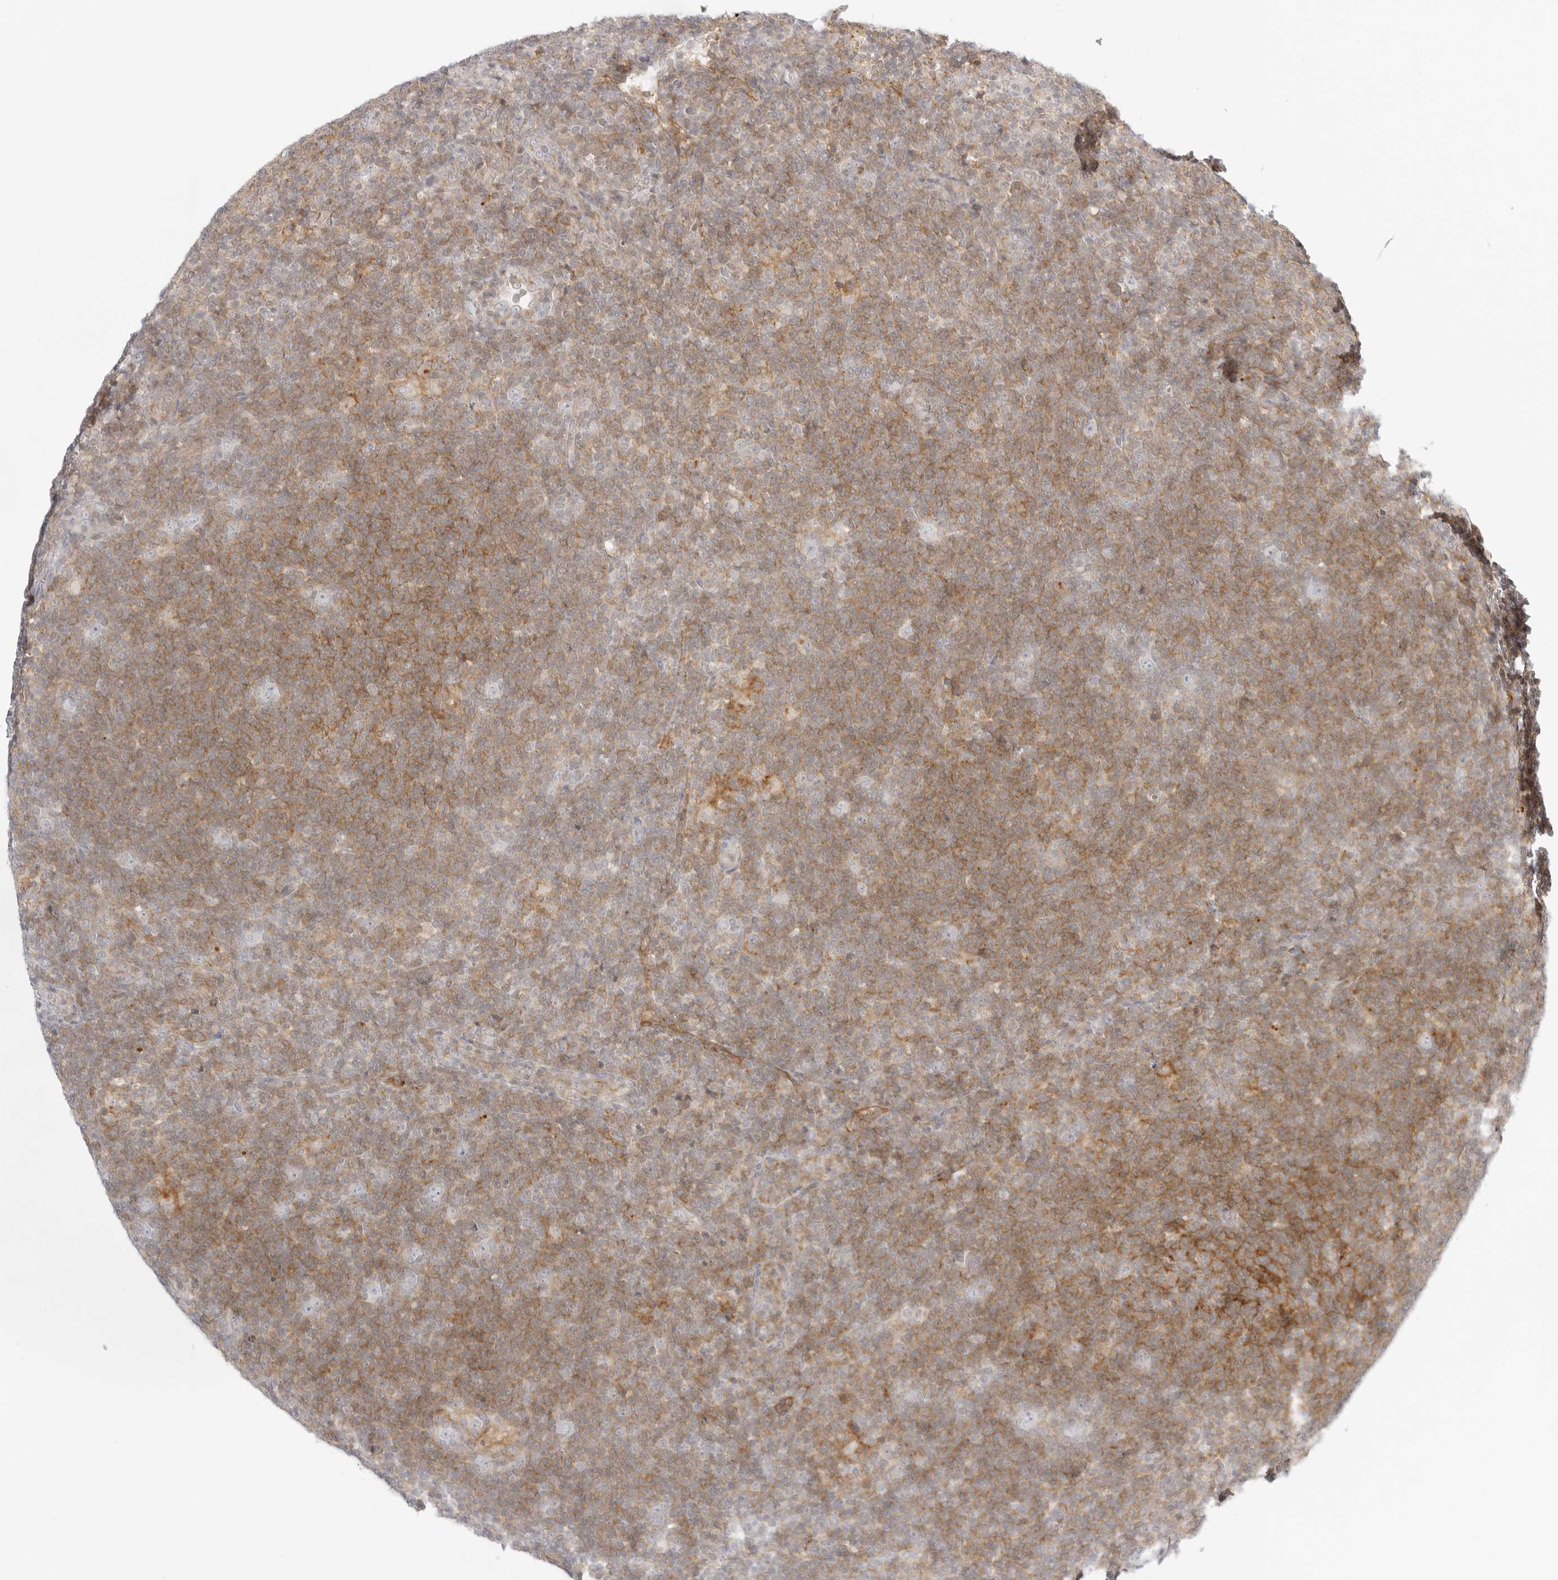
{"staining": {"intensity": "negative", "quantity": "none", "location": "none"}, "tissue": "lymphoma", "cell_type": "Tumor cells", "image_type": "cancer", "snomed": [{"axis": "morphology", "description": "Hodgkin's disease, NOS"}, {"axis": "topography", "description": "Lymph node"}], "caption": "Tumor cells are negative for protein expression in human Hodgkin's disease.", "gene": "TNFRSF14", "patient": {"sex": "female", "age": 57}}